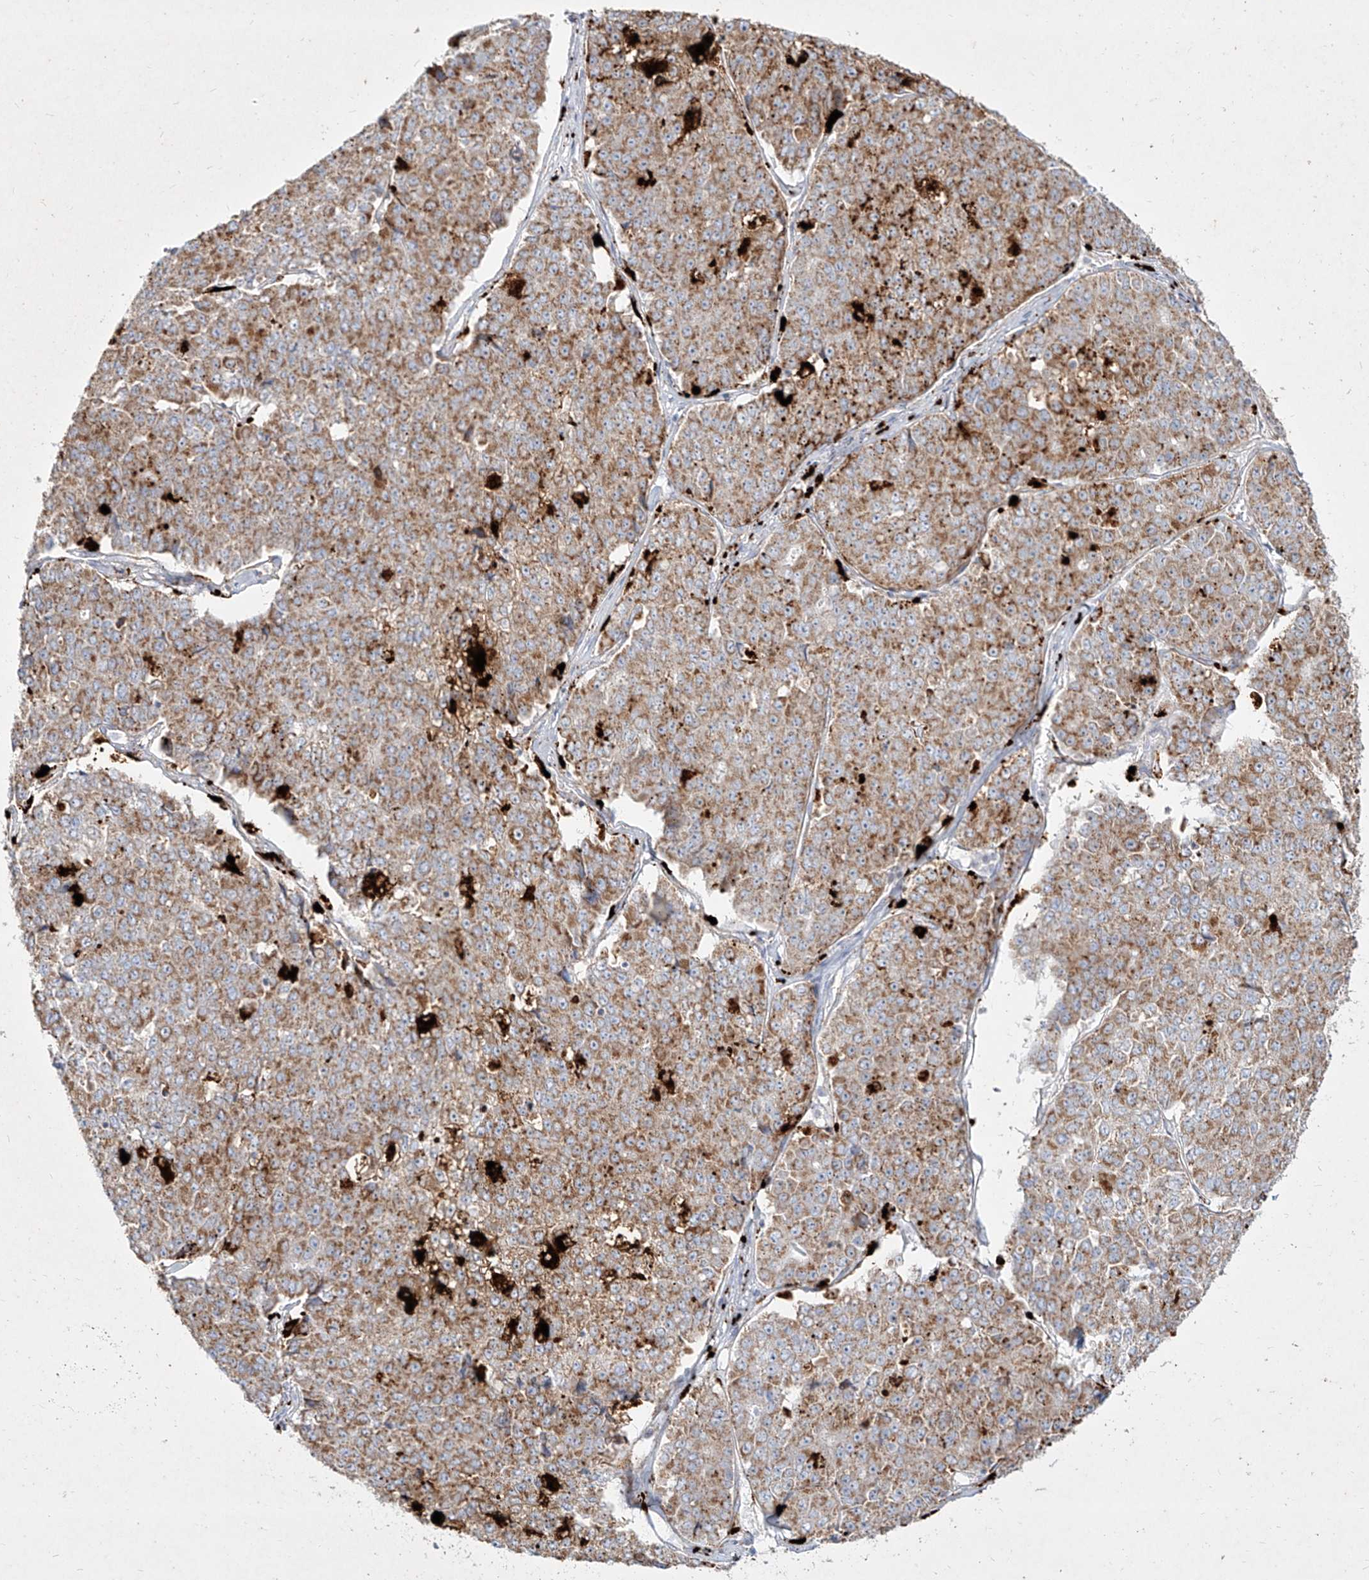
{"staining": {"intensity": "moderate", "quantity": ">75%", "location": "cytoplasmic/membranous"}, "tissue": "pancreatic cancer", "cell_type": "Tumor cells", "image_type": "cancer", "snomed": [{"axis": "morphology", "description": "Adenocarcinoma, NOS"}, {"axis": "topography", "description": "Pancreas"}], "caption": "Protein analysis of adenocarcinoma (pancreatic) tissue exhibits moderate cytoplasmic/membranous expression in approximately >75% of tumor cells. The staining was performed using DAB (3,3'-diaminobenzidine), with brown indicating positive protein expression. Nuclei are stained blue with hematoxylin.", "gene": "MTX2", "patient": {"sex": "male", "age": 50}}